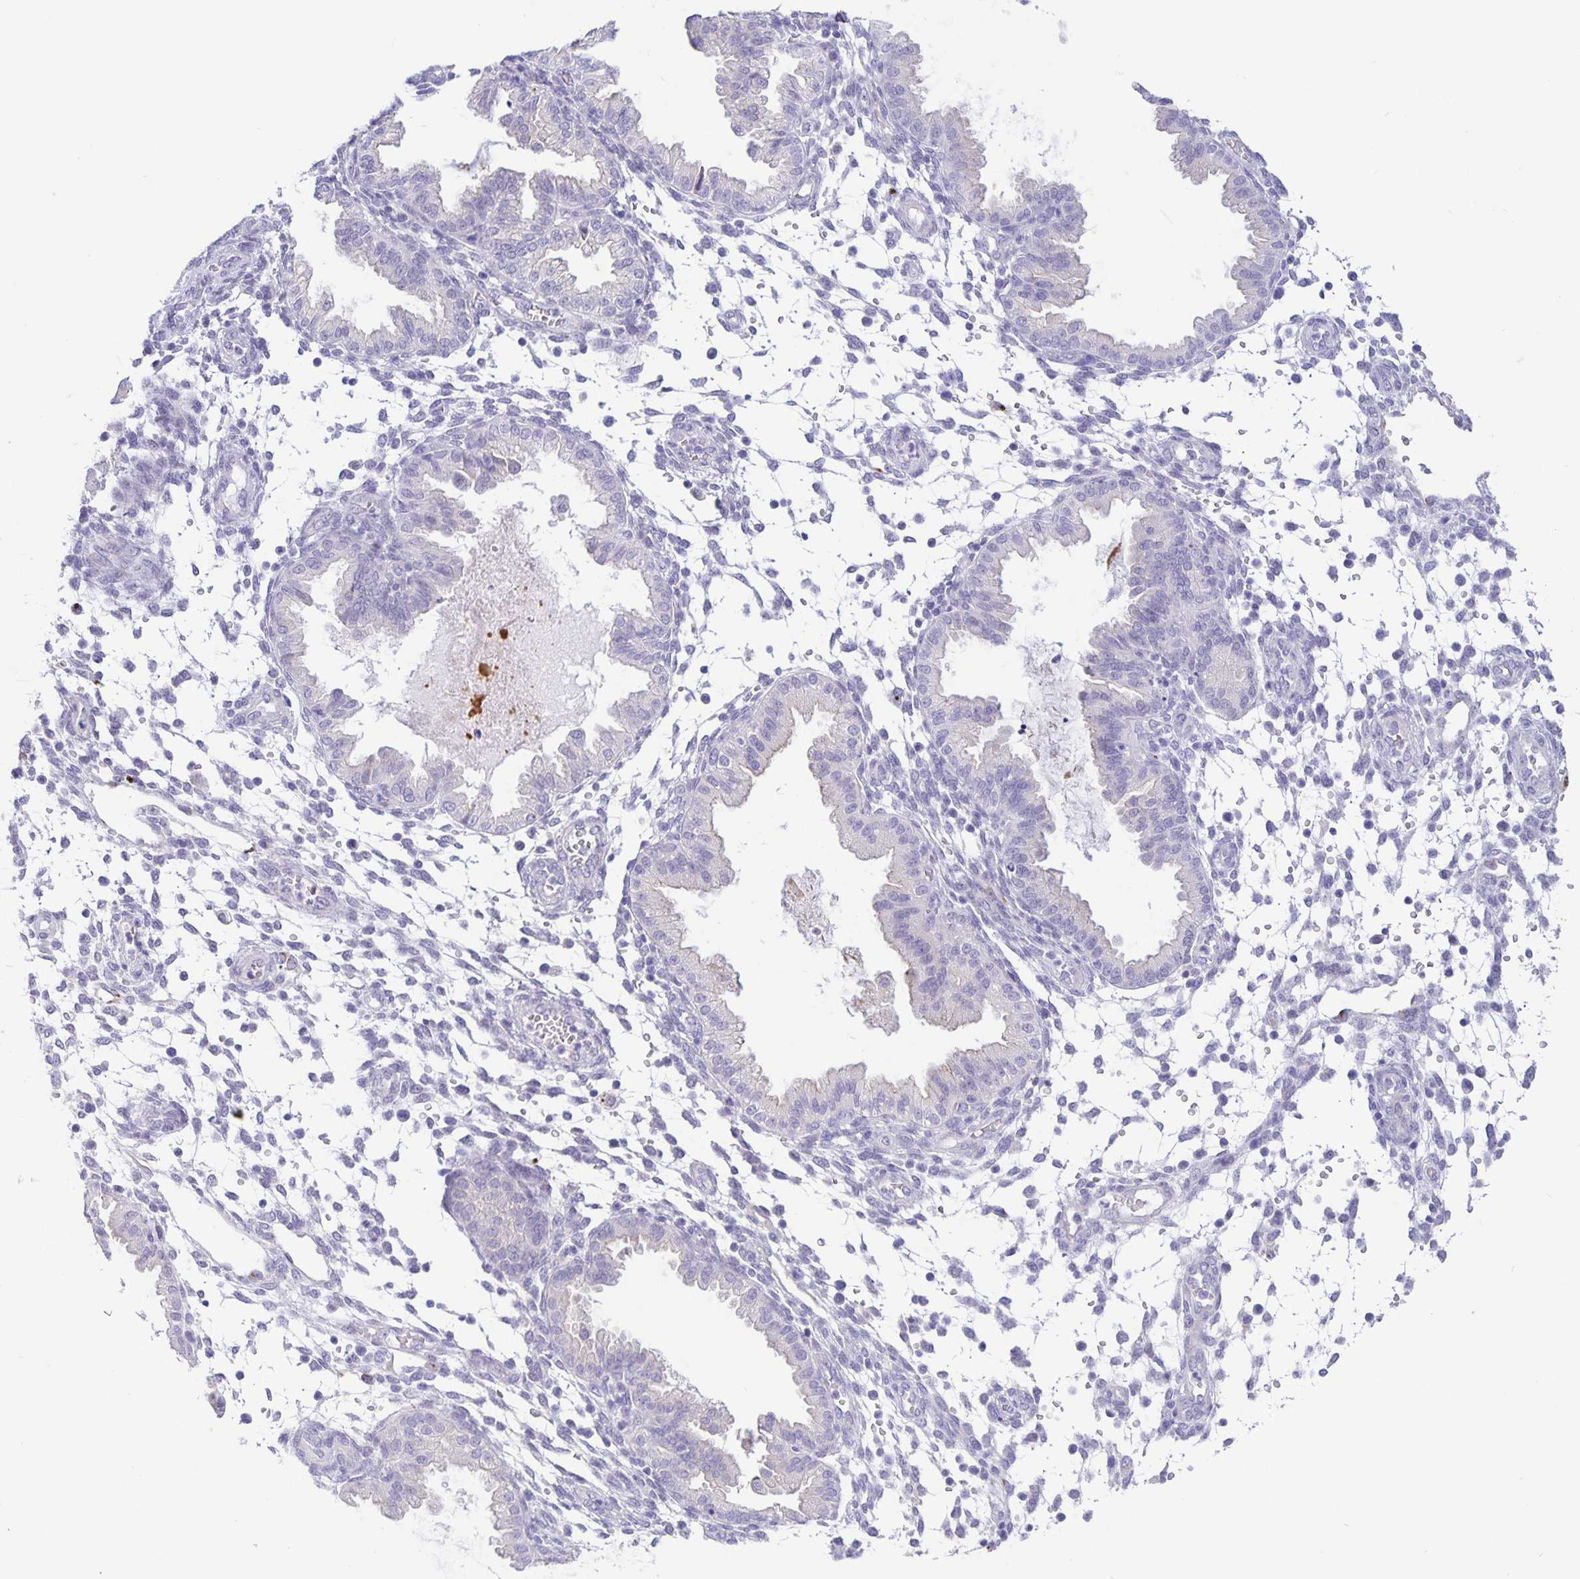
{"staining": {"intensity": "negative", "quantity": "none", "location": "none"}, "tissue": "endometrium", "cell_type": "Cells in endometrial stroma", "image_type": "normal", "snomed": [{"axis": "morphology", "description": "Normal tissue, NOS"}, {"axis": "topography", "description": "Endometrium"}], "caption": "Cells in endometrial stroma are negative for brown protein staining in benign endometrium.", "gene": "ERMN", "patient": {"sex": "female", "age": 33}}